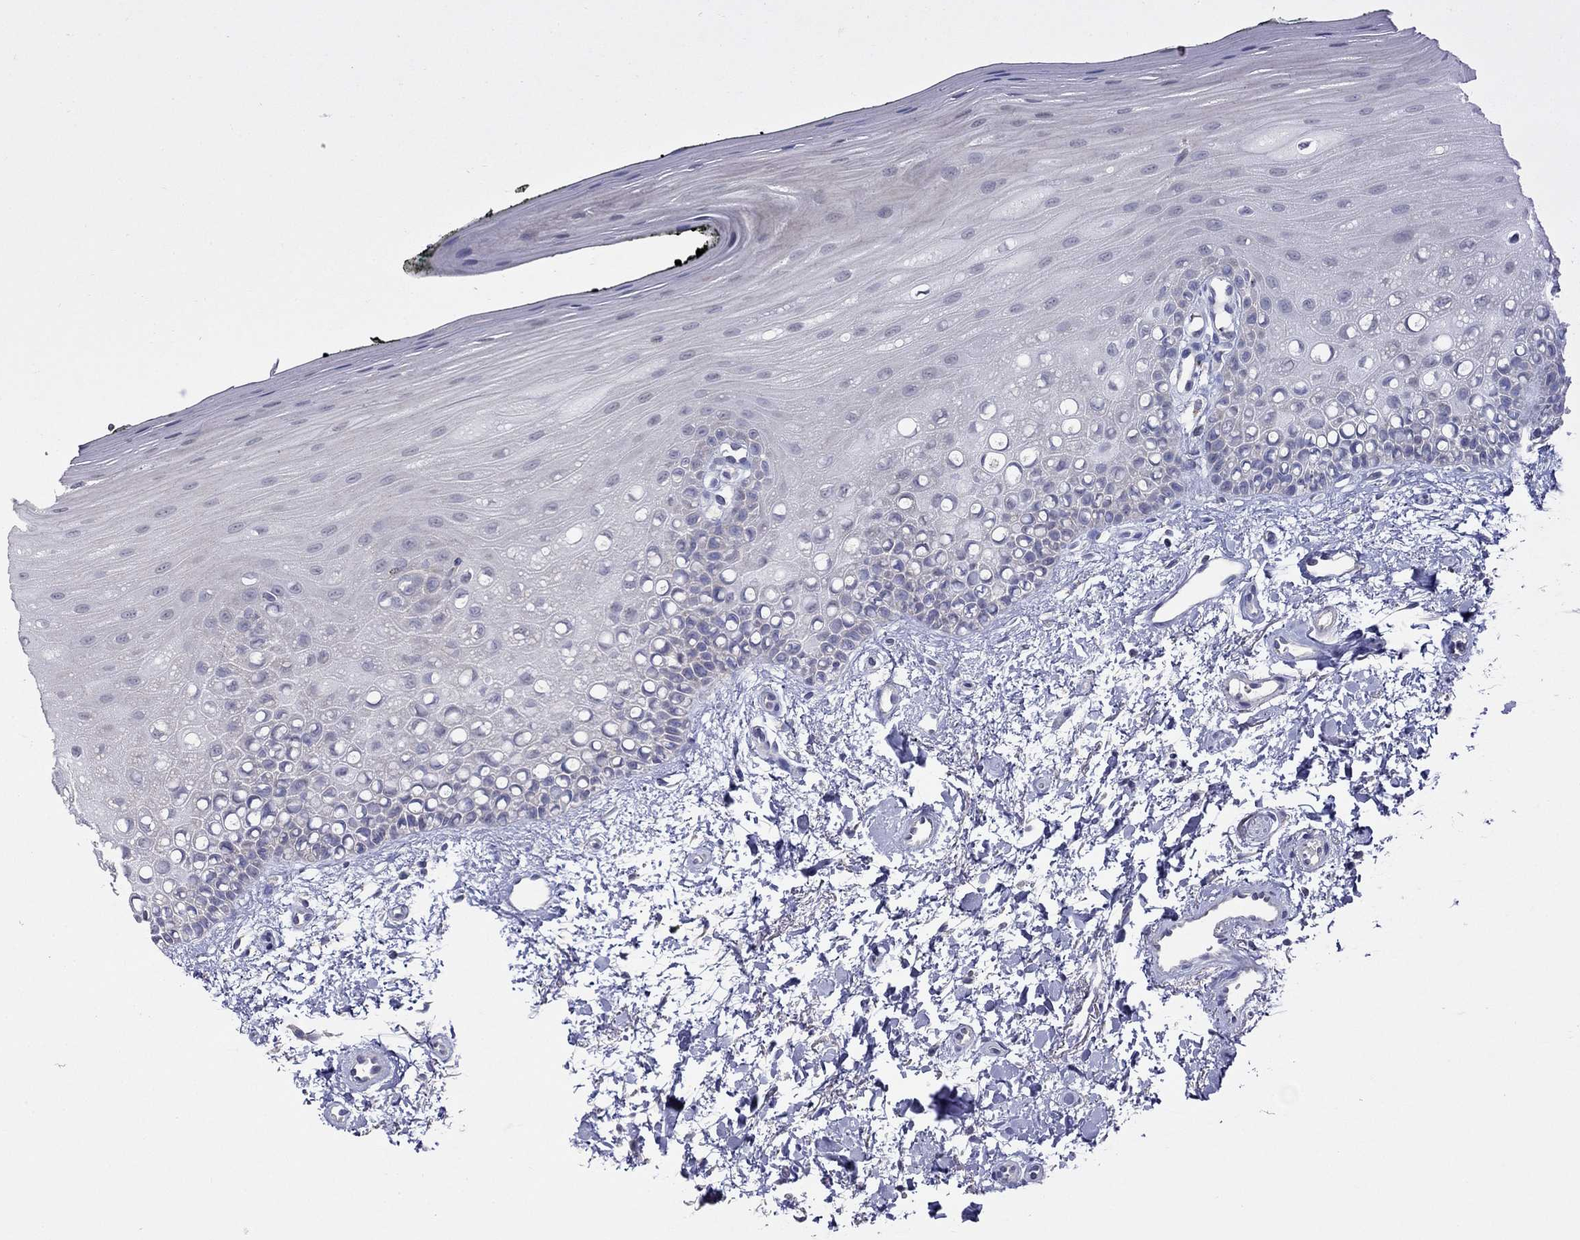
{"staining": {"intensity": "negative", "quantity": "none", "location": "none"}, "tissue": "oral mucosa", "cell_type": "Squamous epithelial cells", "image_type": "normal", "snomed": [{"axis": "morphology", "description": "Normal tissue, NOS"}, {"axis": "topography", "description": "Oral tissue"}], "caption": "Protein analysis of benign oral mucosa shows no significant positivity in squamous epithelial cells.", "gene": "MAGEB4", "patient": {"sex": "female", "age": 78}}